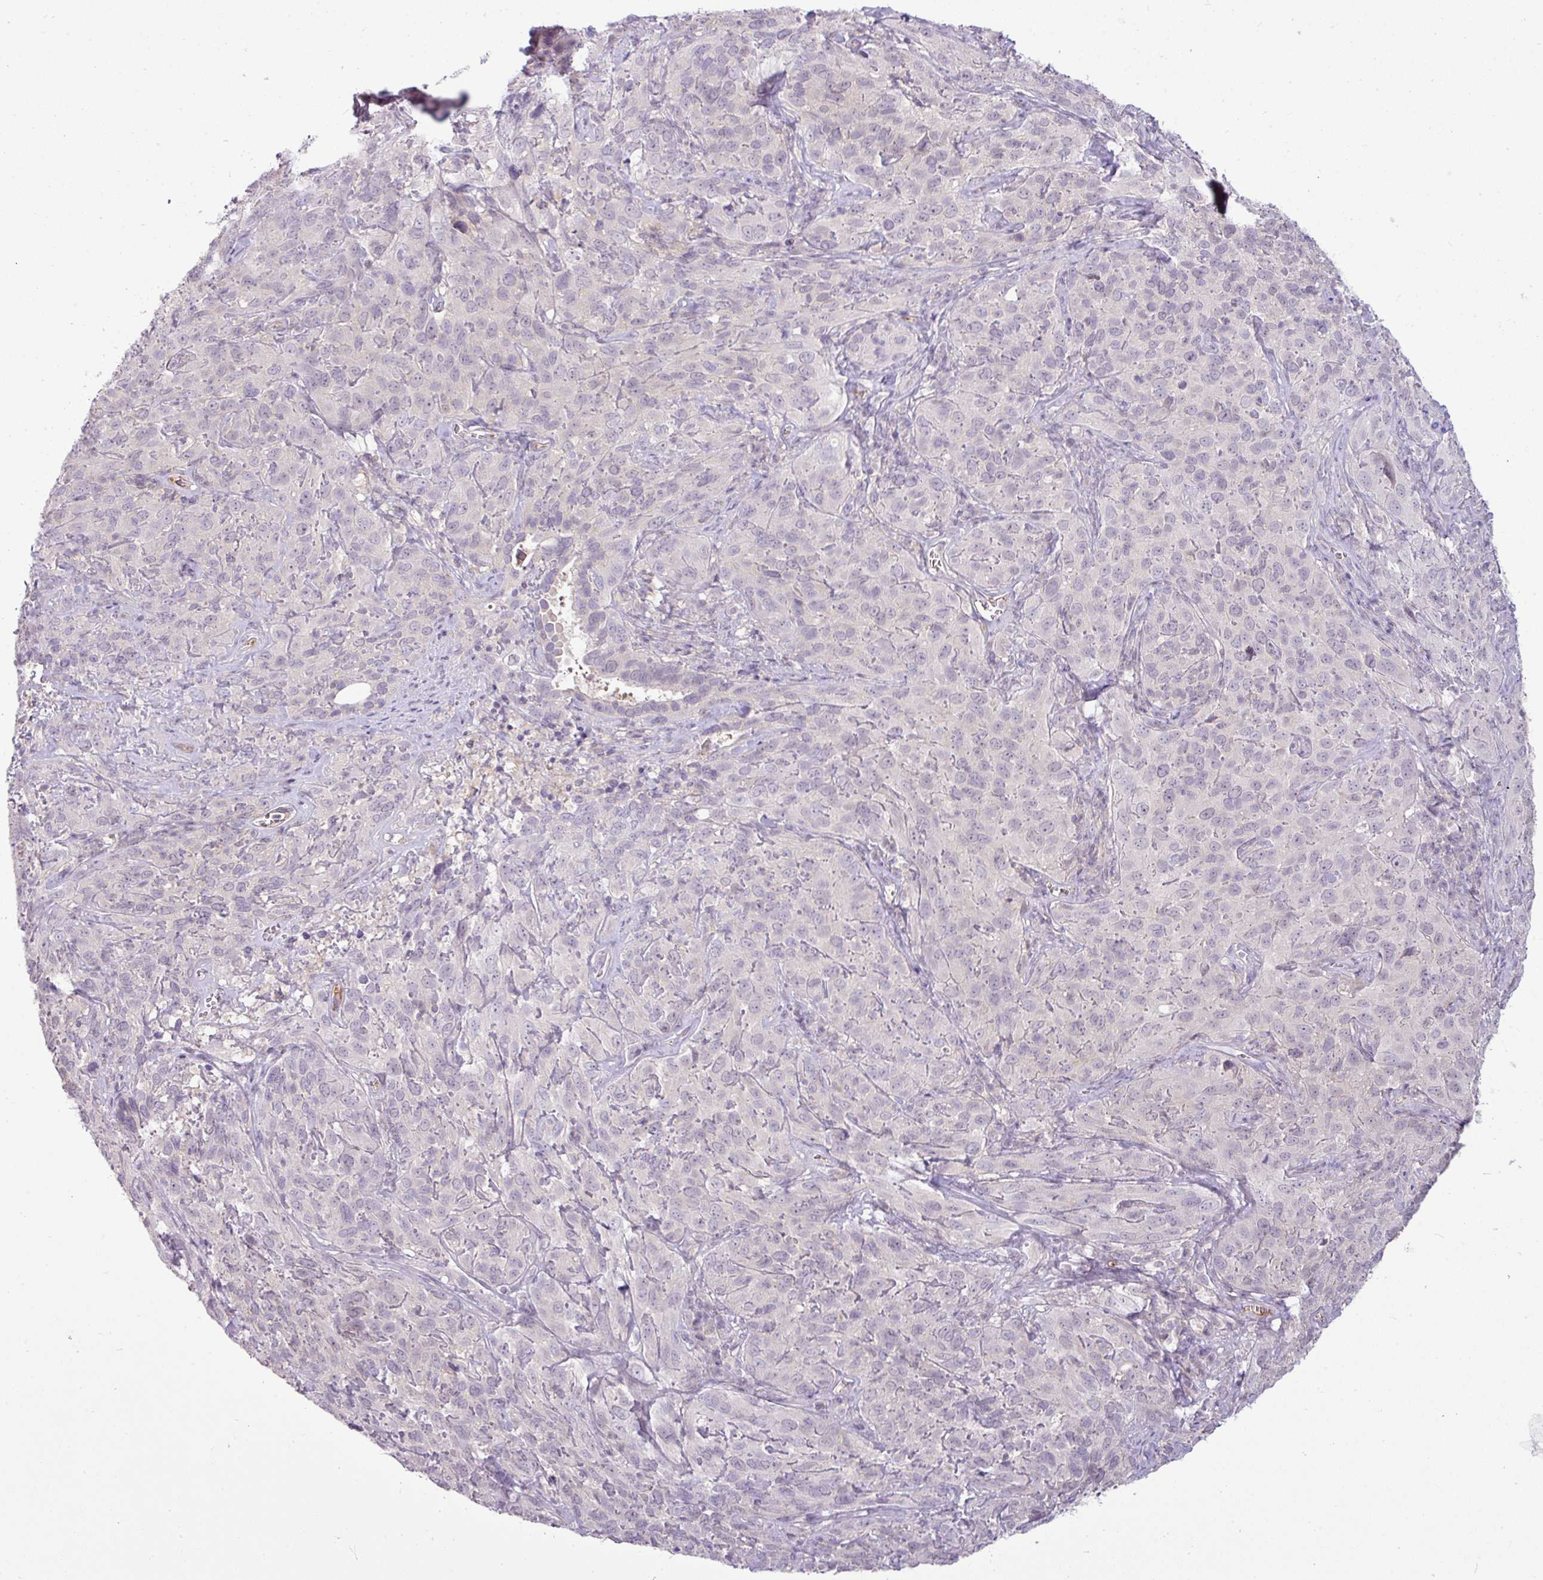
{"staining": {"intensity": "negative", "quantity": "none", "location": "none"}, "tissue": "cervical cancer", "cell_type": "Tumor cells", "image_type": "cancer", "snomed": [{"axis": "morphology", "description": "Squamous cell carcinoma, NOS"}, {"axis": "topography", "description": "Cervix"}], "caption": "Micrograph shows no significant protein staining in tumor cells of squamous cell carcinoma (cervical).", "gene": "APOM", "patient": {"sex": "female", "age": 51}}